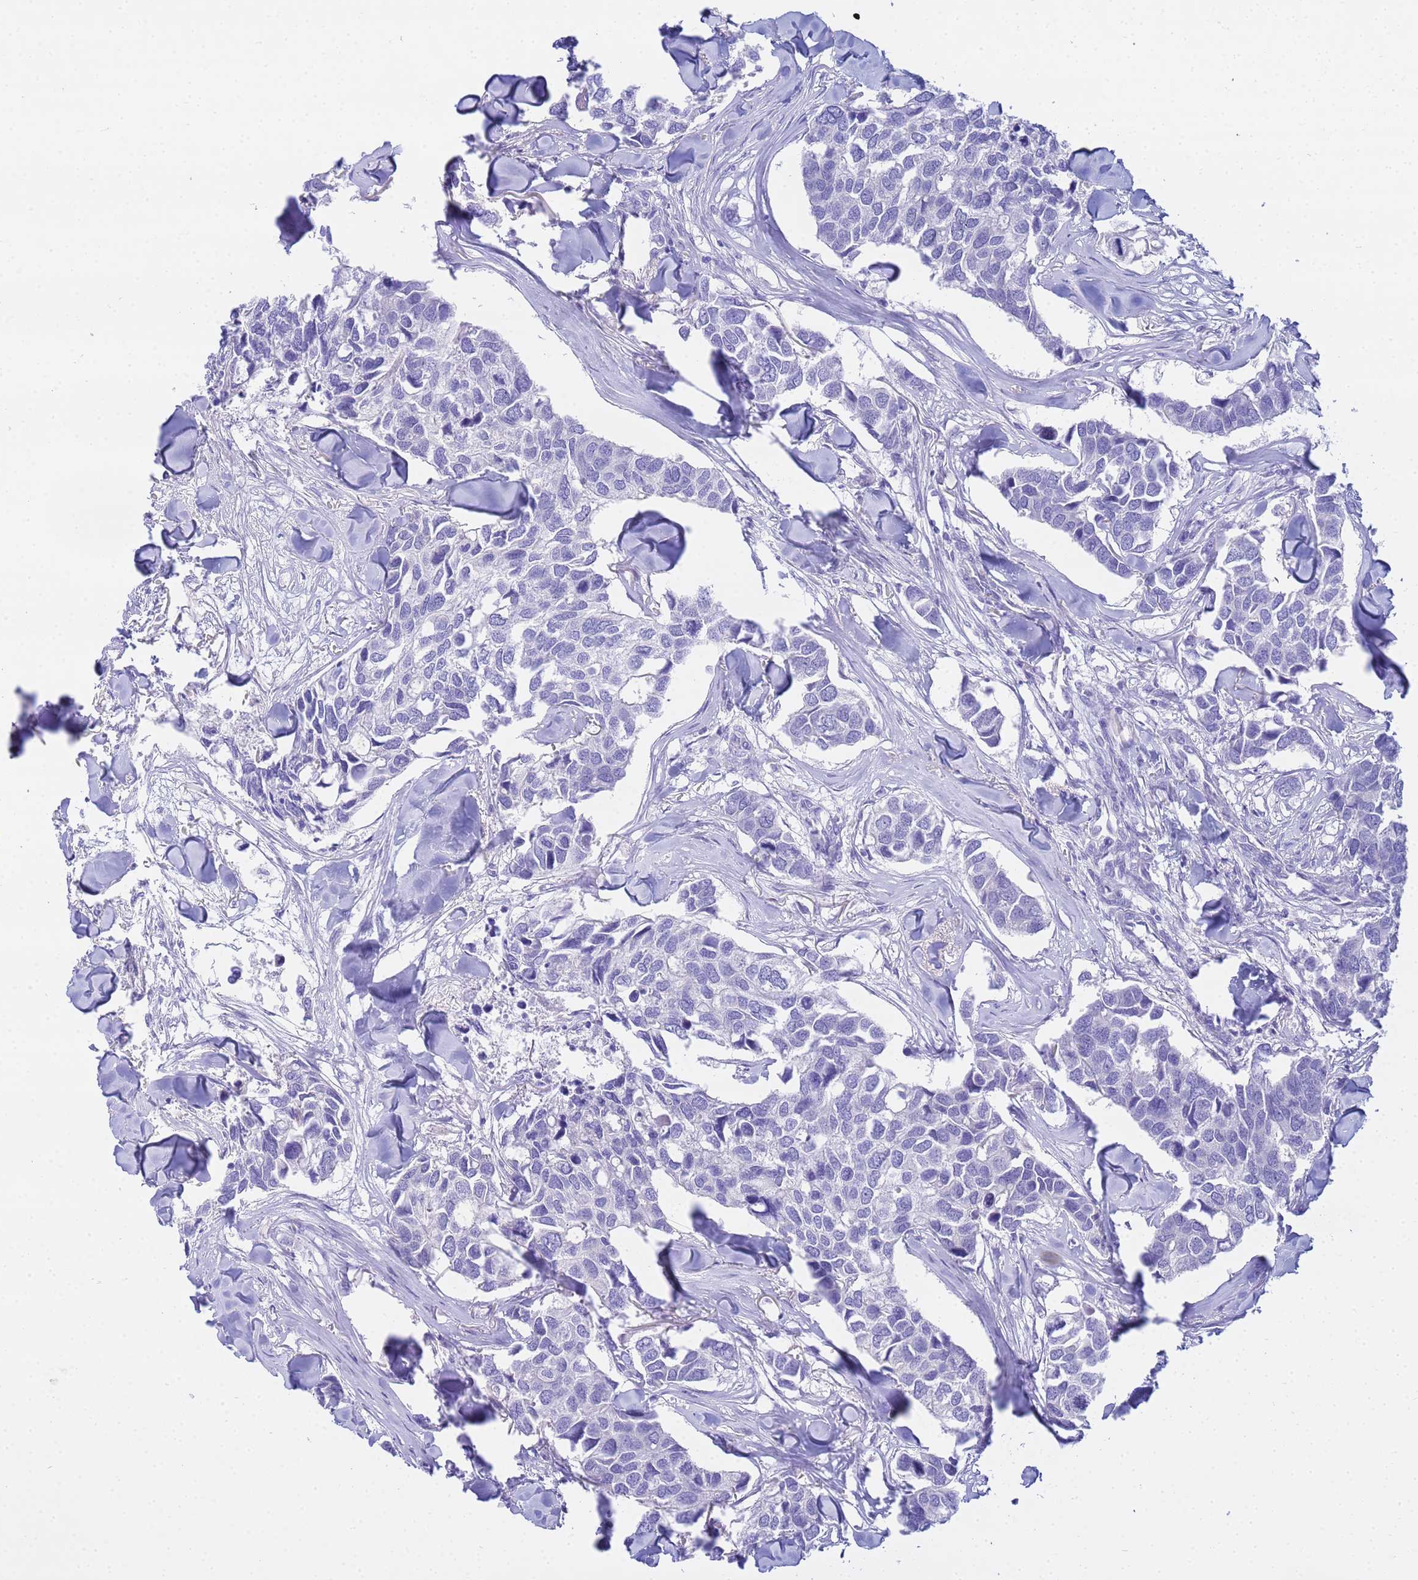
{"staining": {"intensity": "negative", "quantity": "none", "location": "none"}, "tissue": "breast cancer", "cell_type": "Tumor cells", "image_type": "cancer", "snomed": [{"axis": "morphology", "description": "Duct carcinoma"}, {"axis": "topography", "description": "Breast"}], "caption": "Immunohistochemistry (IHC) photomicrograph of breast cancer stained for a protein (brown), which reveals no expression in tumor cells.", "gene": "AQP12A", "patient": {"sex": "female", "age": 83}}